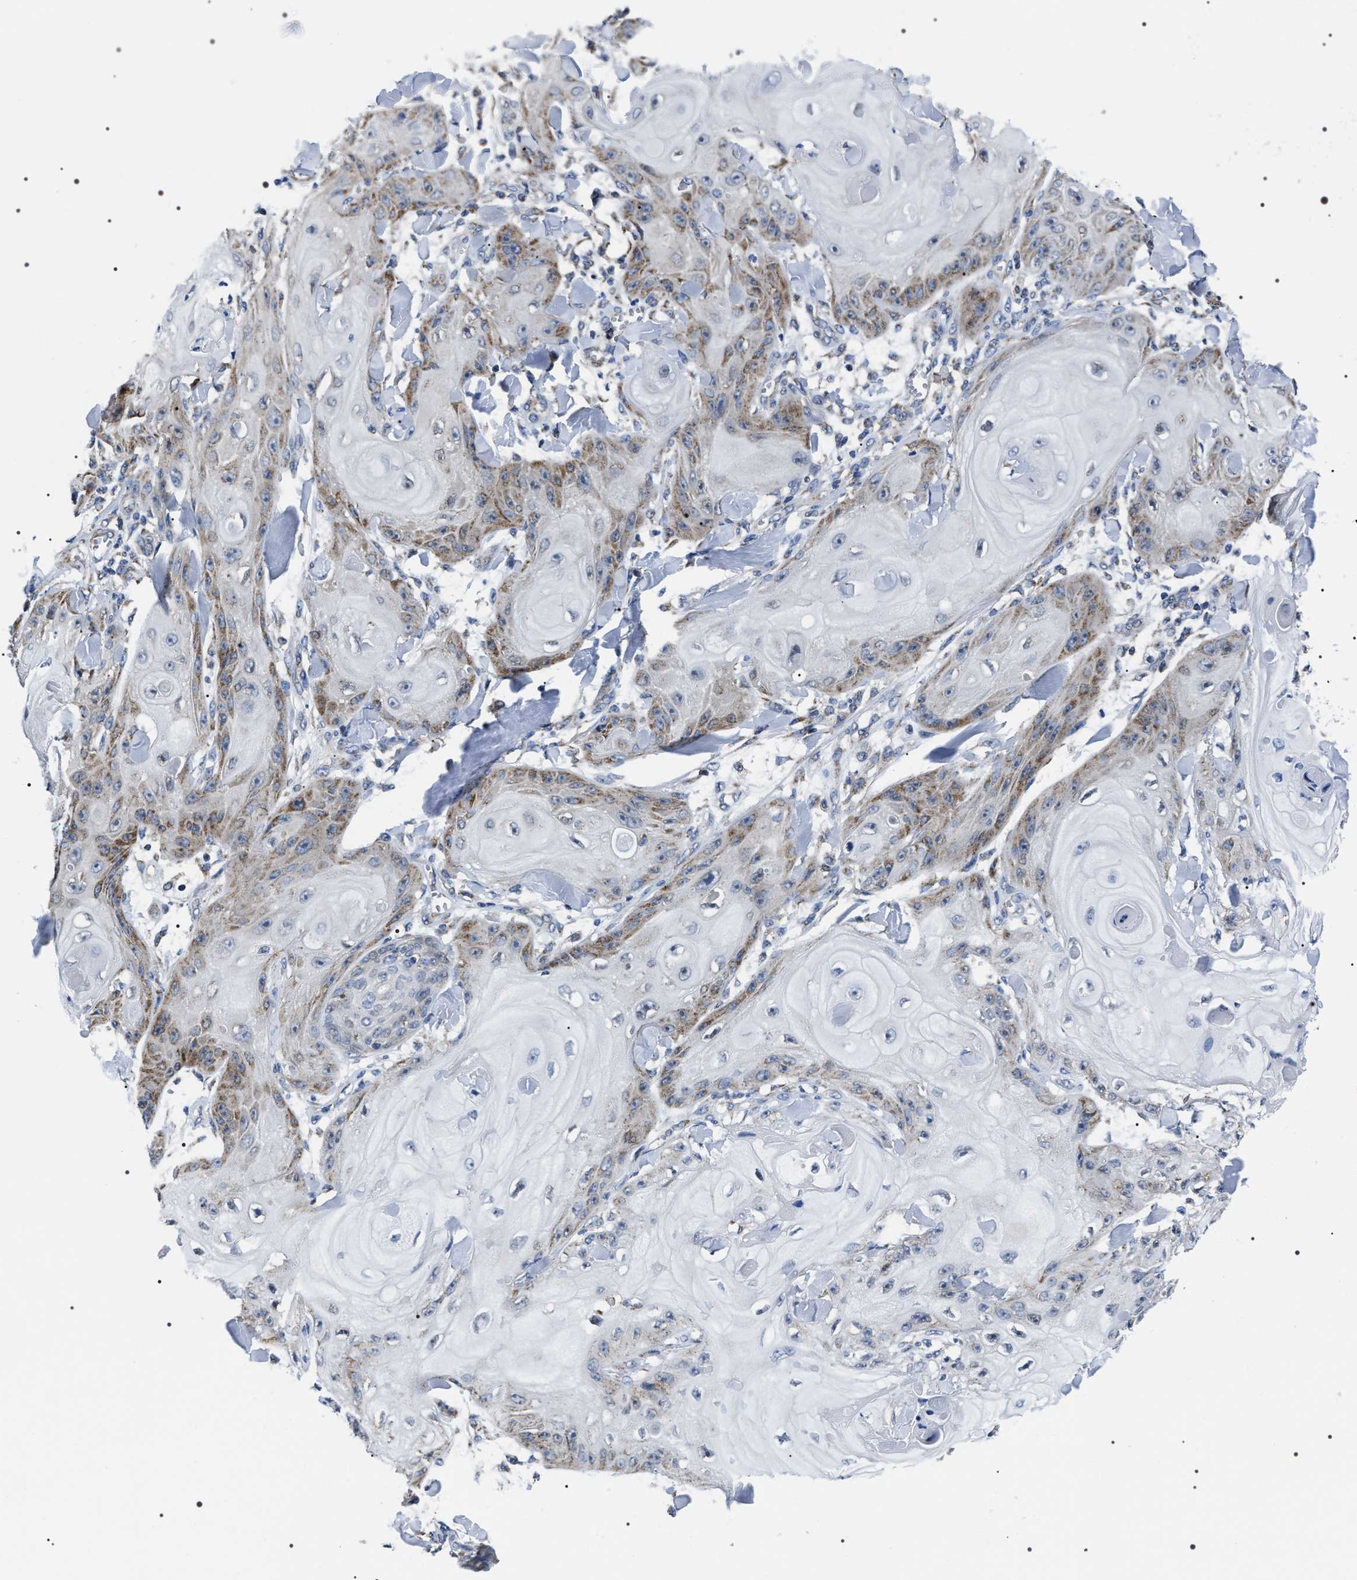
{"staining": {"intensity": "moderate", "quantity": "25%-75%", "location": "cytoplasmic/membranous"}, "tissue": "skin cancer", "cell_type": "Tumor cells", "image_type": "cancer", "snomed": [{"axis": "morphology", "description": "Squamous cell carcinoma, NOS"}, {"axis": "topography", "description": "Skin"}], "caption": "Tumor cells exhibit moderate cytoplasmic/membranous staining in approximately 25%-75% of cells in skin squamous cell carcinoma. (Brightfield microscopy of DAB IHC at high magnification).", "gene": "NTMT1", "patient": {"sex": "male", "age": 74}}